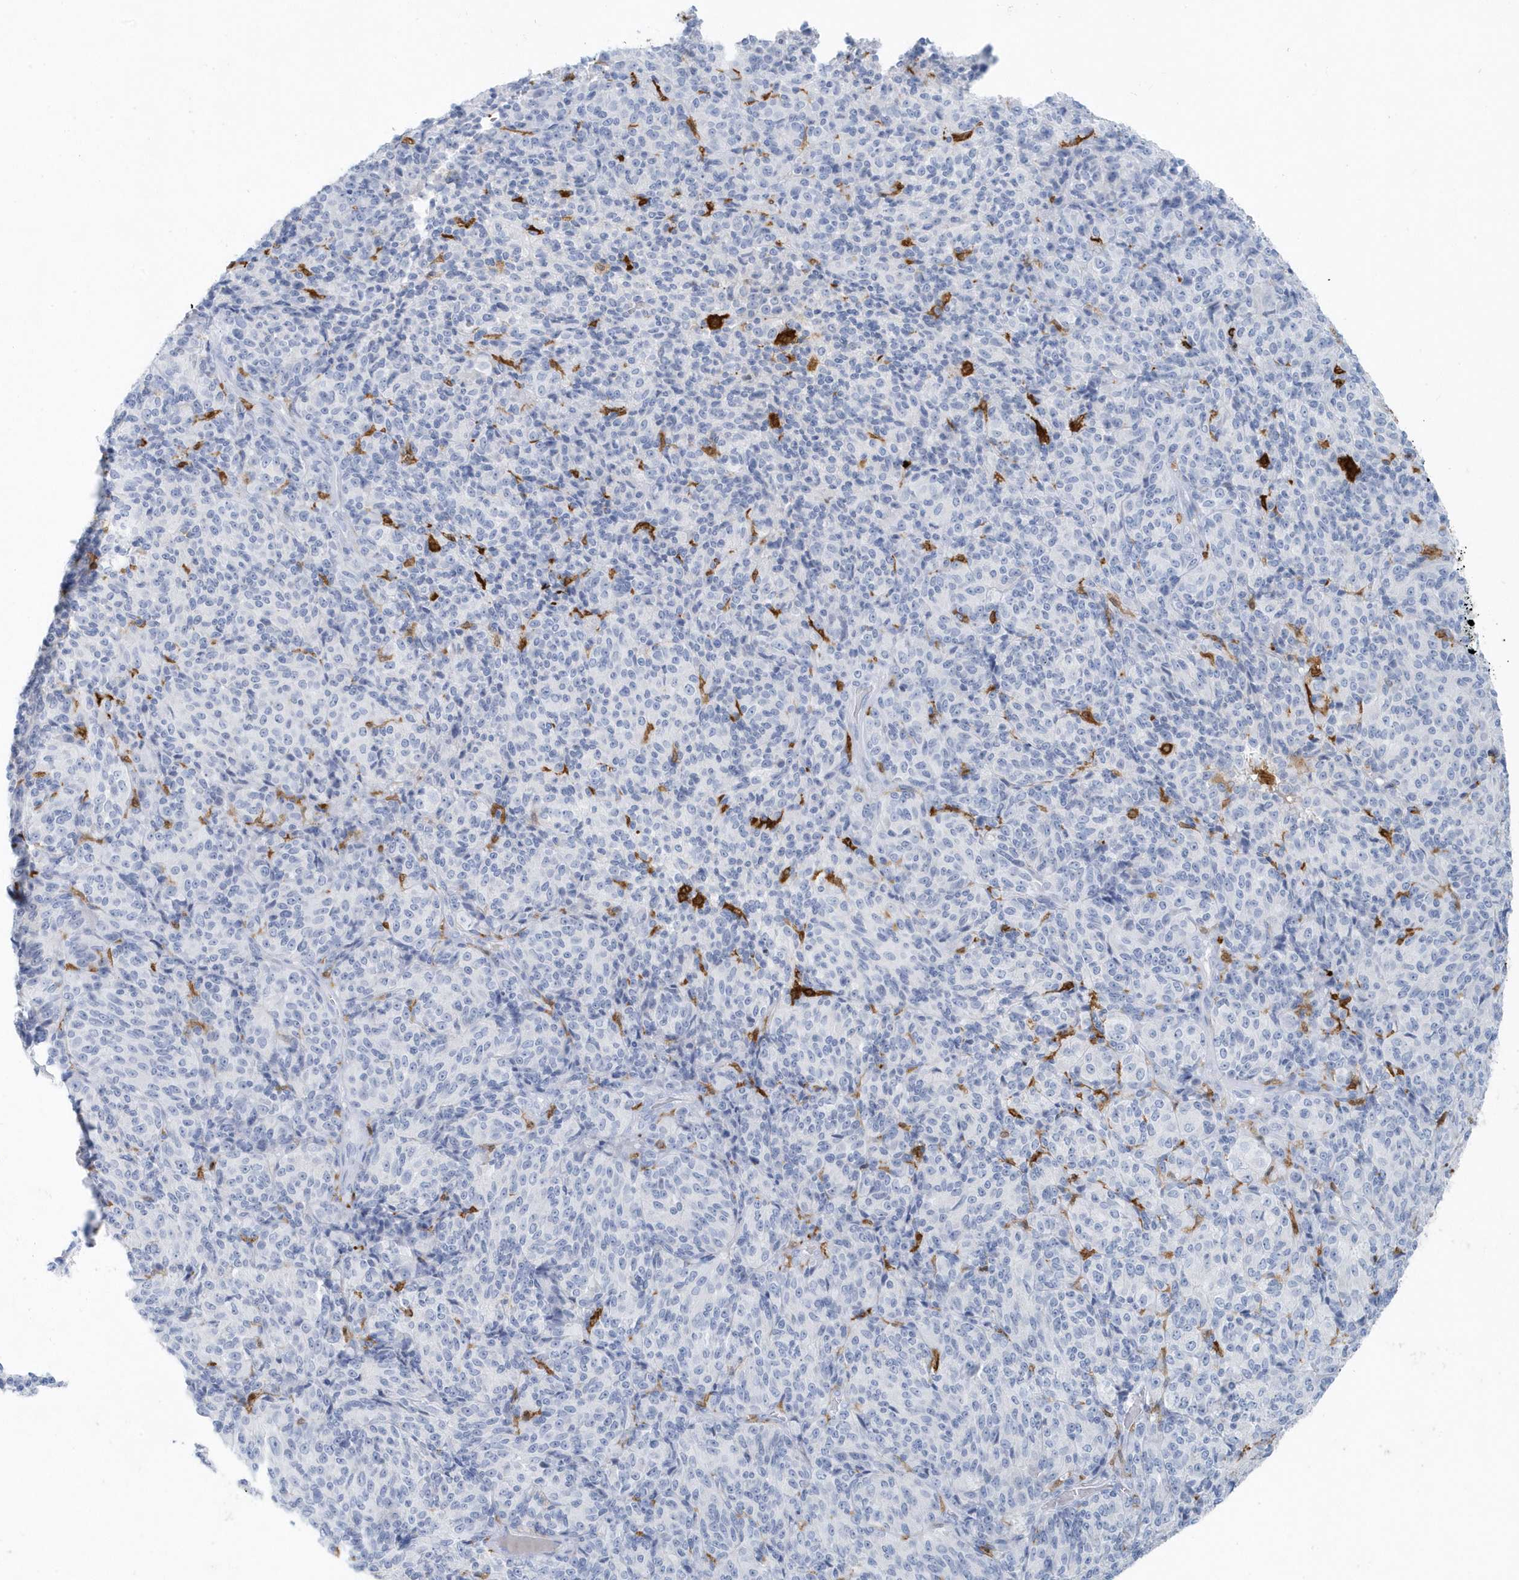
{"staining": {"intensity": "negative", "quantity": "none", "location": "none"}, "tissue": "melanoma", "cell_type": "Tumor cells", "image_type": "cancer", "snomed": [{"axis": "morphology", "description": "Malignant melanoma, Metastatic site"}, {"axis": "topography", "description": "Brain"}], "caption": "DAB (3,3'-diaminobenzidine) immunohistochemical staining of human malignant melanoma (metastatic site) displays no significant expression in tumor cells.", "gene": "FAM98A", "patient": {"sex": "female", "age": 56}}